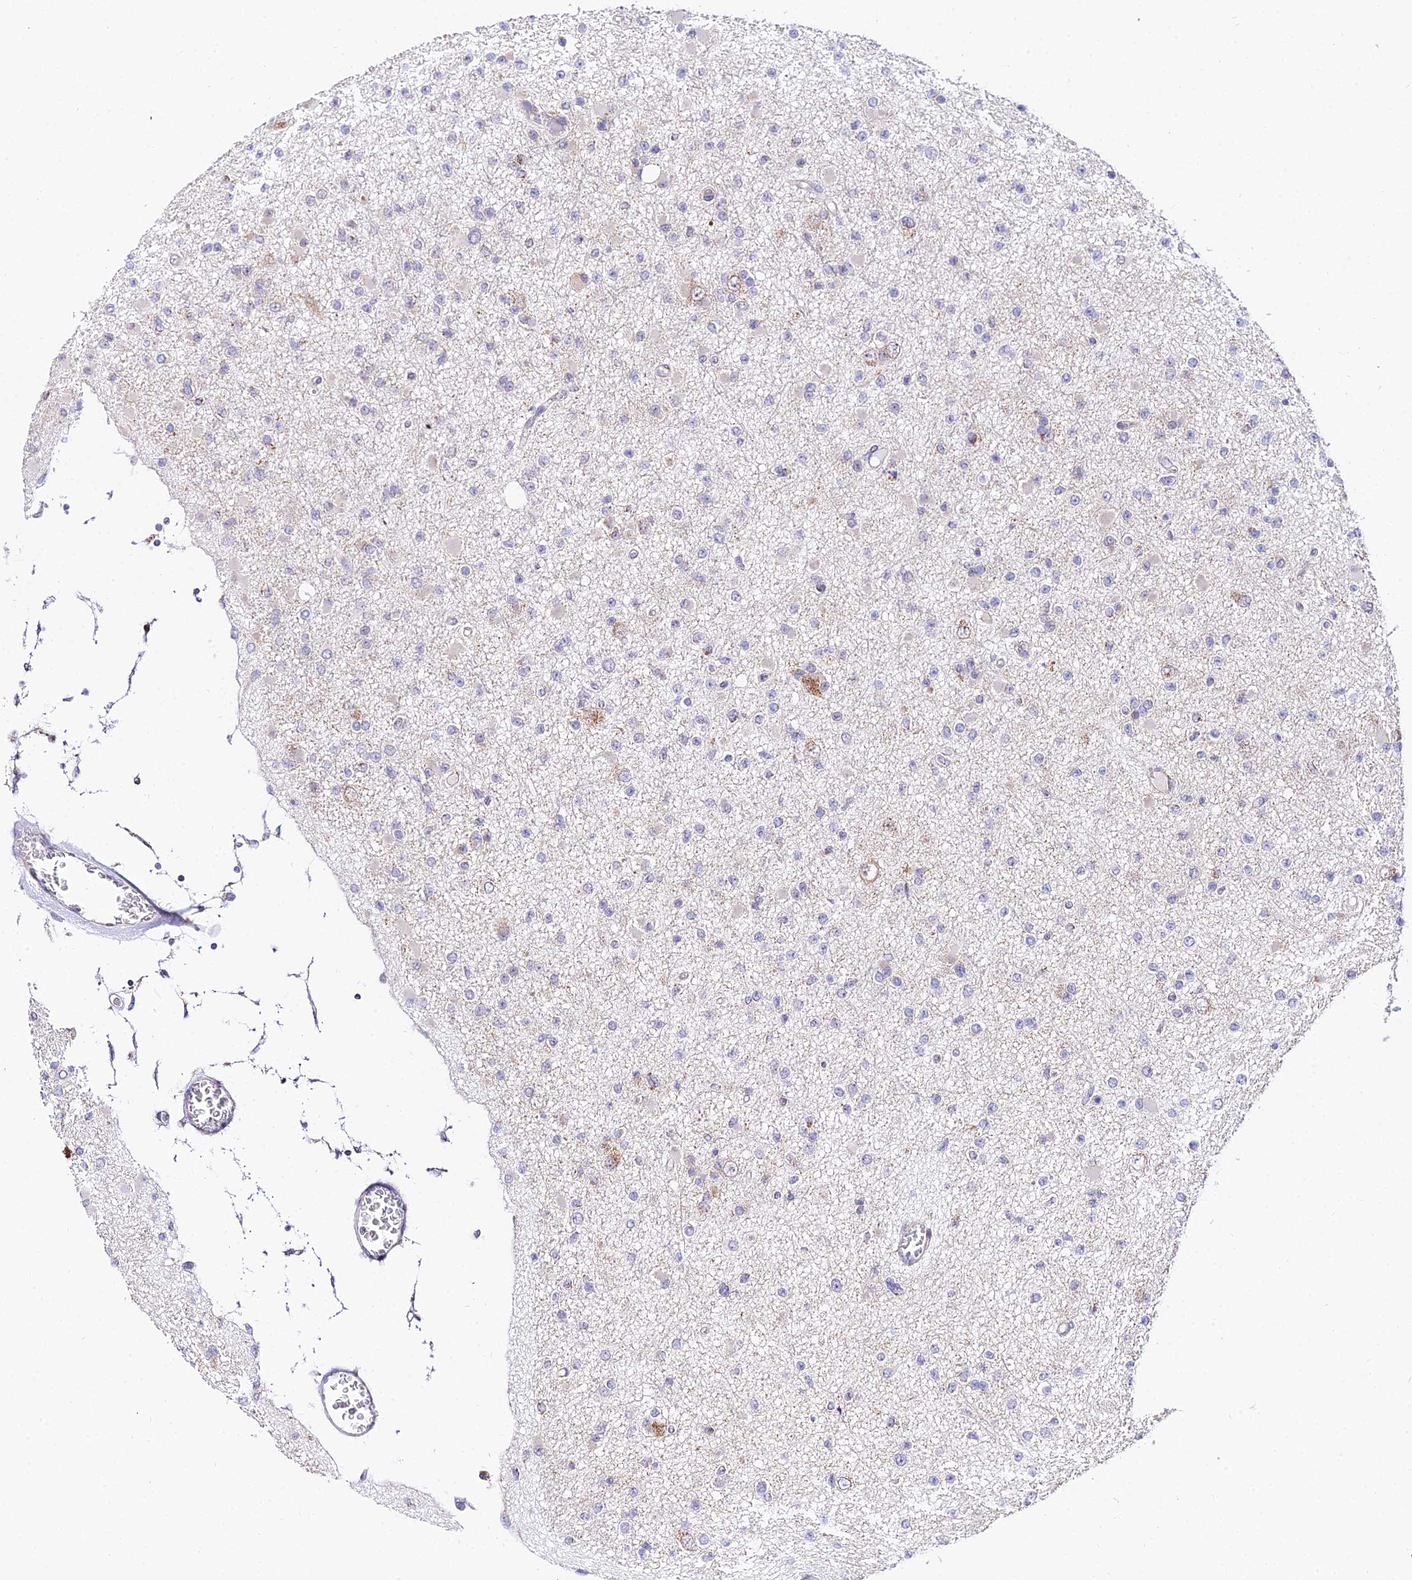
{"staining": {"intensity": "negative", "quantity": "none", "location": "none"}, "tissue": "glioma", "cell_type": "Tumor cells", "image_type": "cancer", "snomed": [{"axis": "morphology", "description": "Glioma, malignant, Low grade"}, {"axis": "topography", "description": "Brain"}], "caption": "An immunohistochemistry (IHC) photomicrograph of malignant glioma (low-grade) is shown. There is no staining in tumor cells of malignant glioma (low-grade).", "gene": "ATP5PB", "patient": {"sex": "female", "age": 22}}